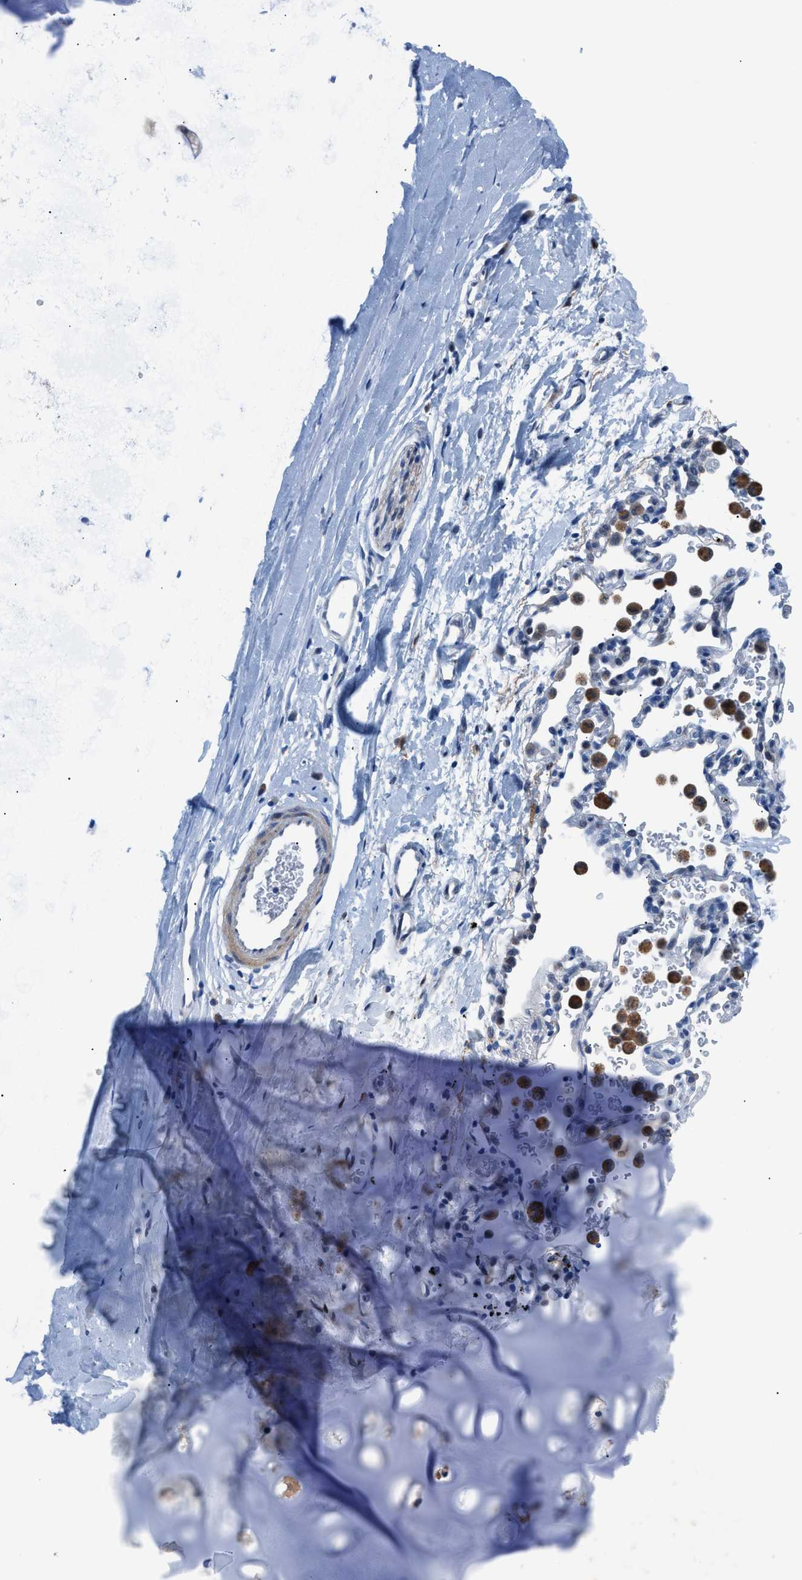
{"staining": {"intensity": "negative", "quantity": "none", "location": "none"}, "tissue": "adipose tissue", "cell_type": "Adipocytes", "image_type": "normal", "snomed": [{"axis": "morphology", "description": "Normal tissue, NOS"}, {"axis": "topography", "description": "Cartilage tissue"}, {"axis": "topography", "description": "Bronchus"}], "caption": "Immunohistochemical staining of unremarkable human adipose tissue reveals no significant expression in adipocytes. (Immunohistochemistry, brightfield microscopy, high magnification).", "gene": "UAP1", "patient": {"sex": "female", "age": 53}}